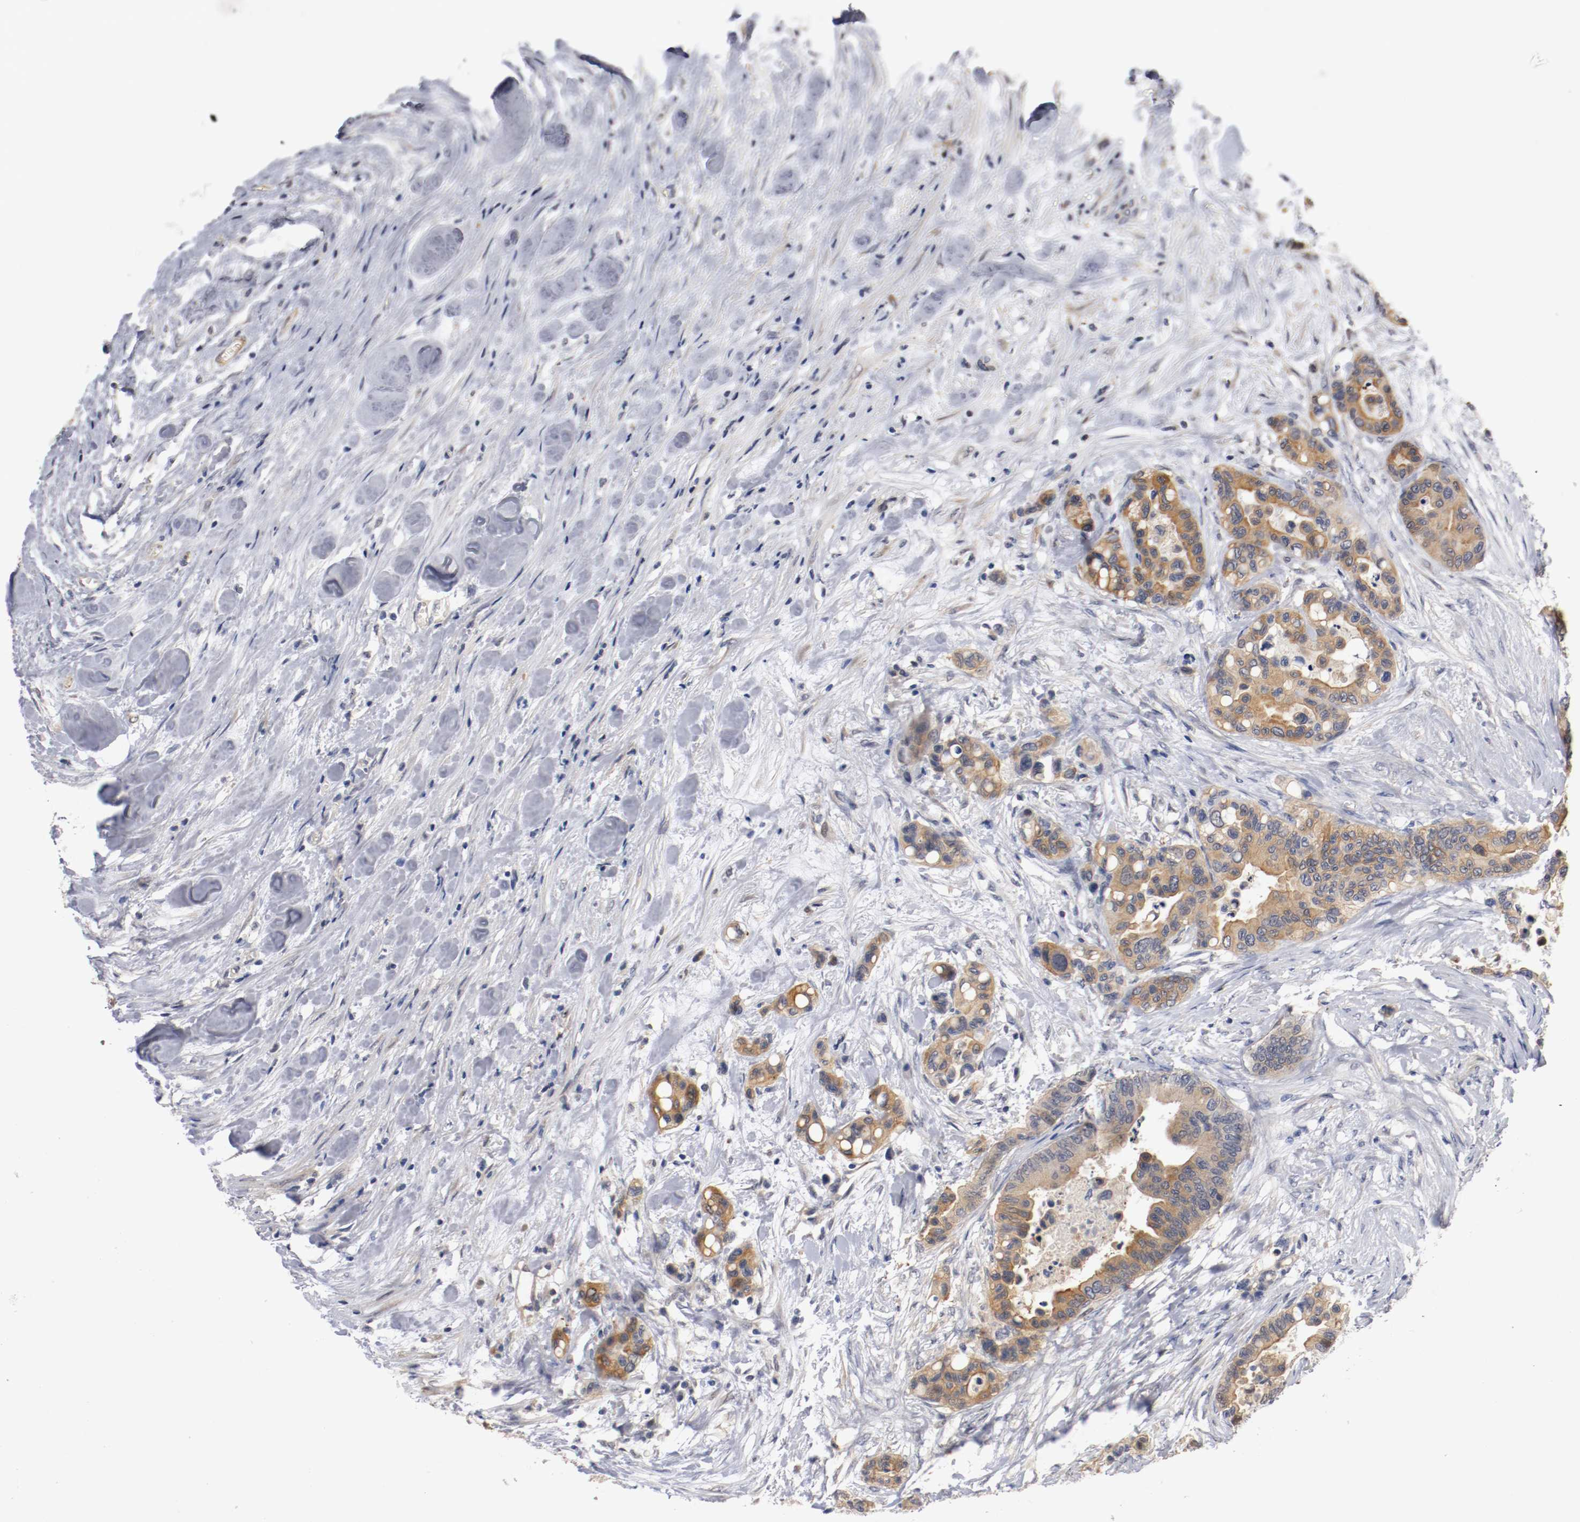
{"staining": {"intensity": "moderate", "quantity": ">75%", "location": "cytoplasmic/membranous"}, "tissue": "colorectal cancer", "cell_type": "Tumor cells", "image_type": "cancer", "snomed": [{"axis": "morphology", "description": "Adenocarcinoma, NOS"}, {"axis": "topography", "description": "Colon"}], "caption": "Adenocarcinoma (colorectal) was stained to show a protein in brown. There is medium levels of moderate cytoplasmic/membranous positivity in approximately >75% of tumor cells.", "gene": "RBM23", "patient": {"sex": "male", "age": 82}}